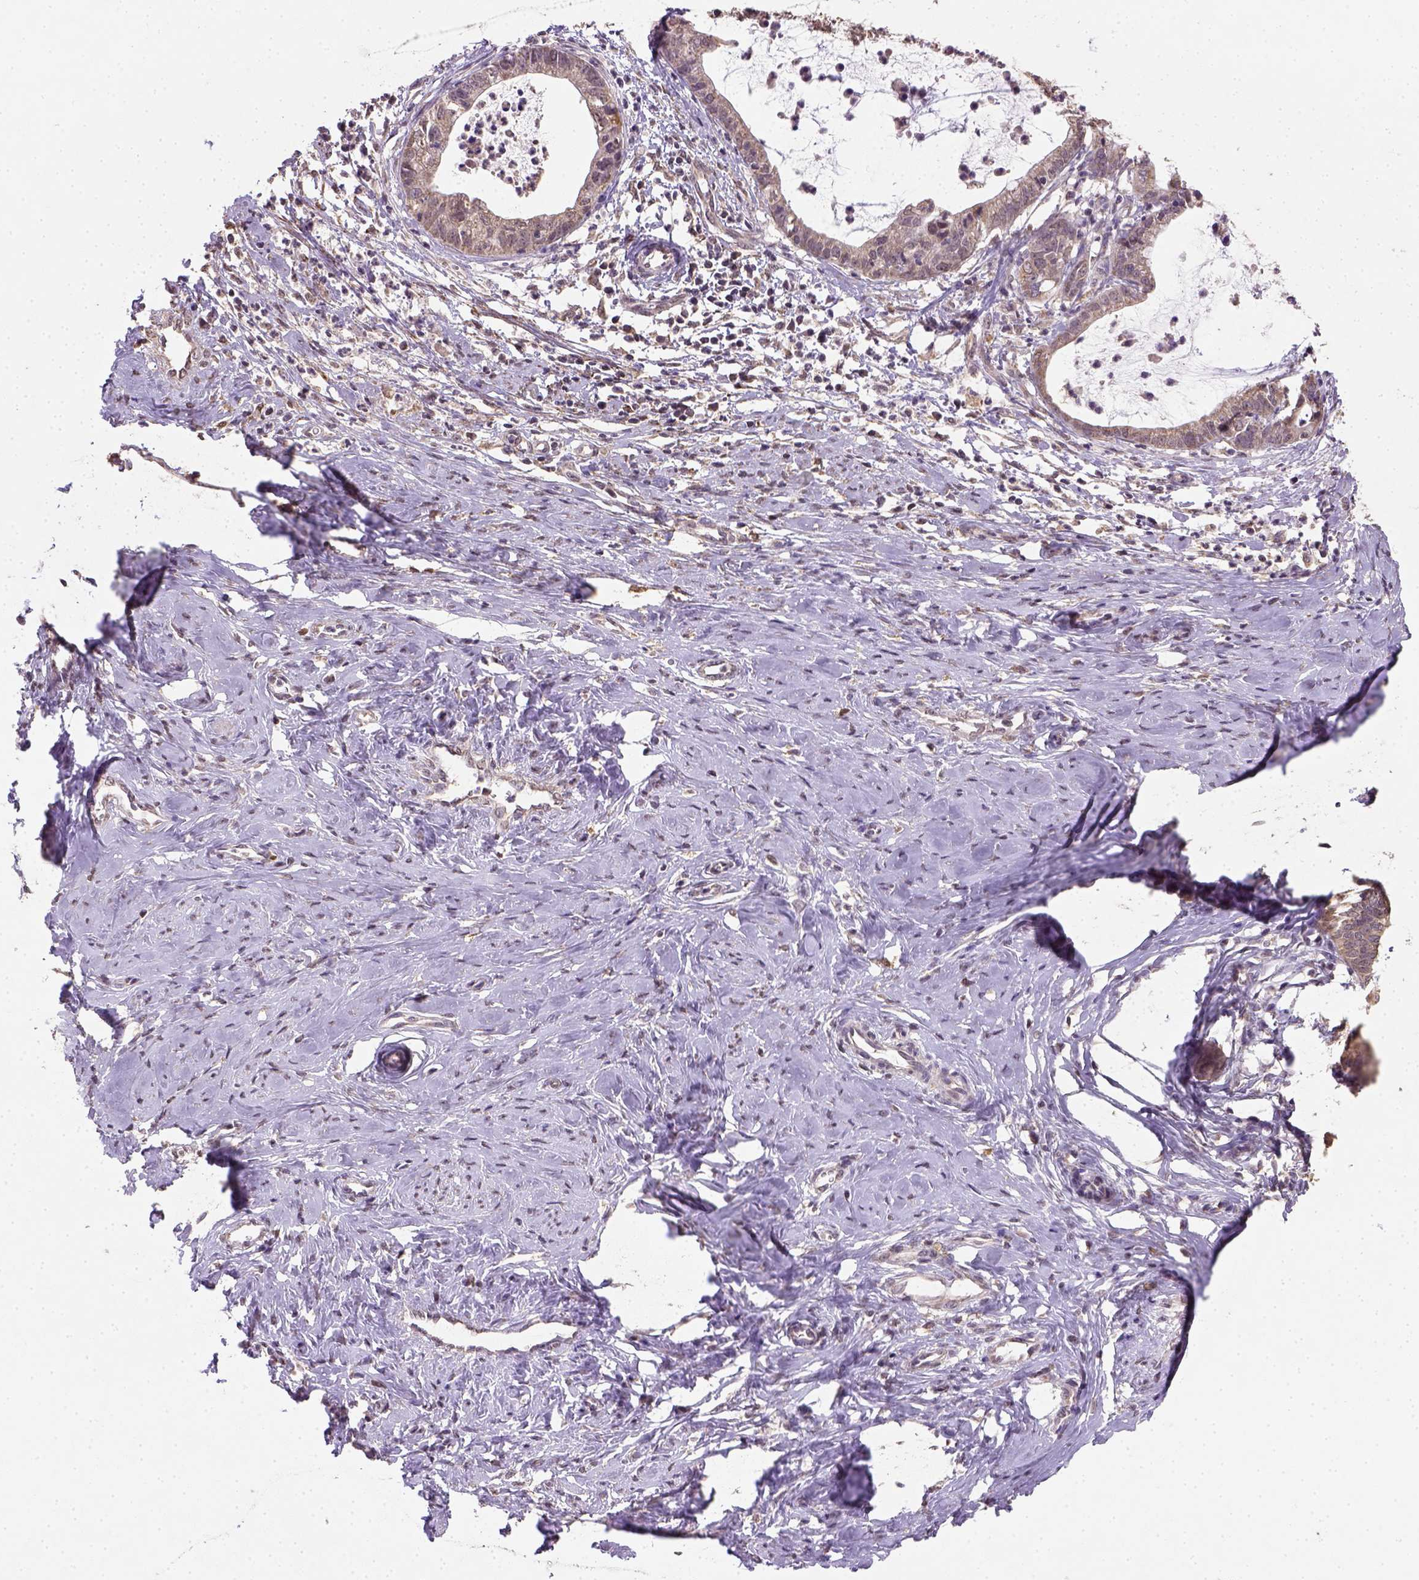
{"staining": {"intensity": "weak", "quantity": "25%-75%", "location": "cytoplasmic/membranous"}, "tissue": "cervical cancer", "cell_type": "Tumor cells", "image_type": "cancer", "snomed": [{"axis": "morphology", "description": "Normal tissue, NOS"}, {"axis": "morphology", "description": "Adenocarcinoma, NOS"}, {"axis": "topography", "description": "Cervix"}], "caption": "Adenocarcinoma (cervical) stained with DAB (3,3'-diaminobenzidine) immunohistochemistry displays low levels of weak cytoplasmic/membranous expression in approximately 25%-75% of tumor cells.", "gene": "NUDT10", "patient": {"sex": "female", "age": 38}}